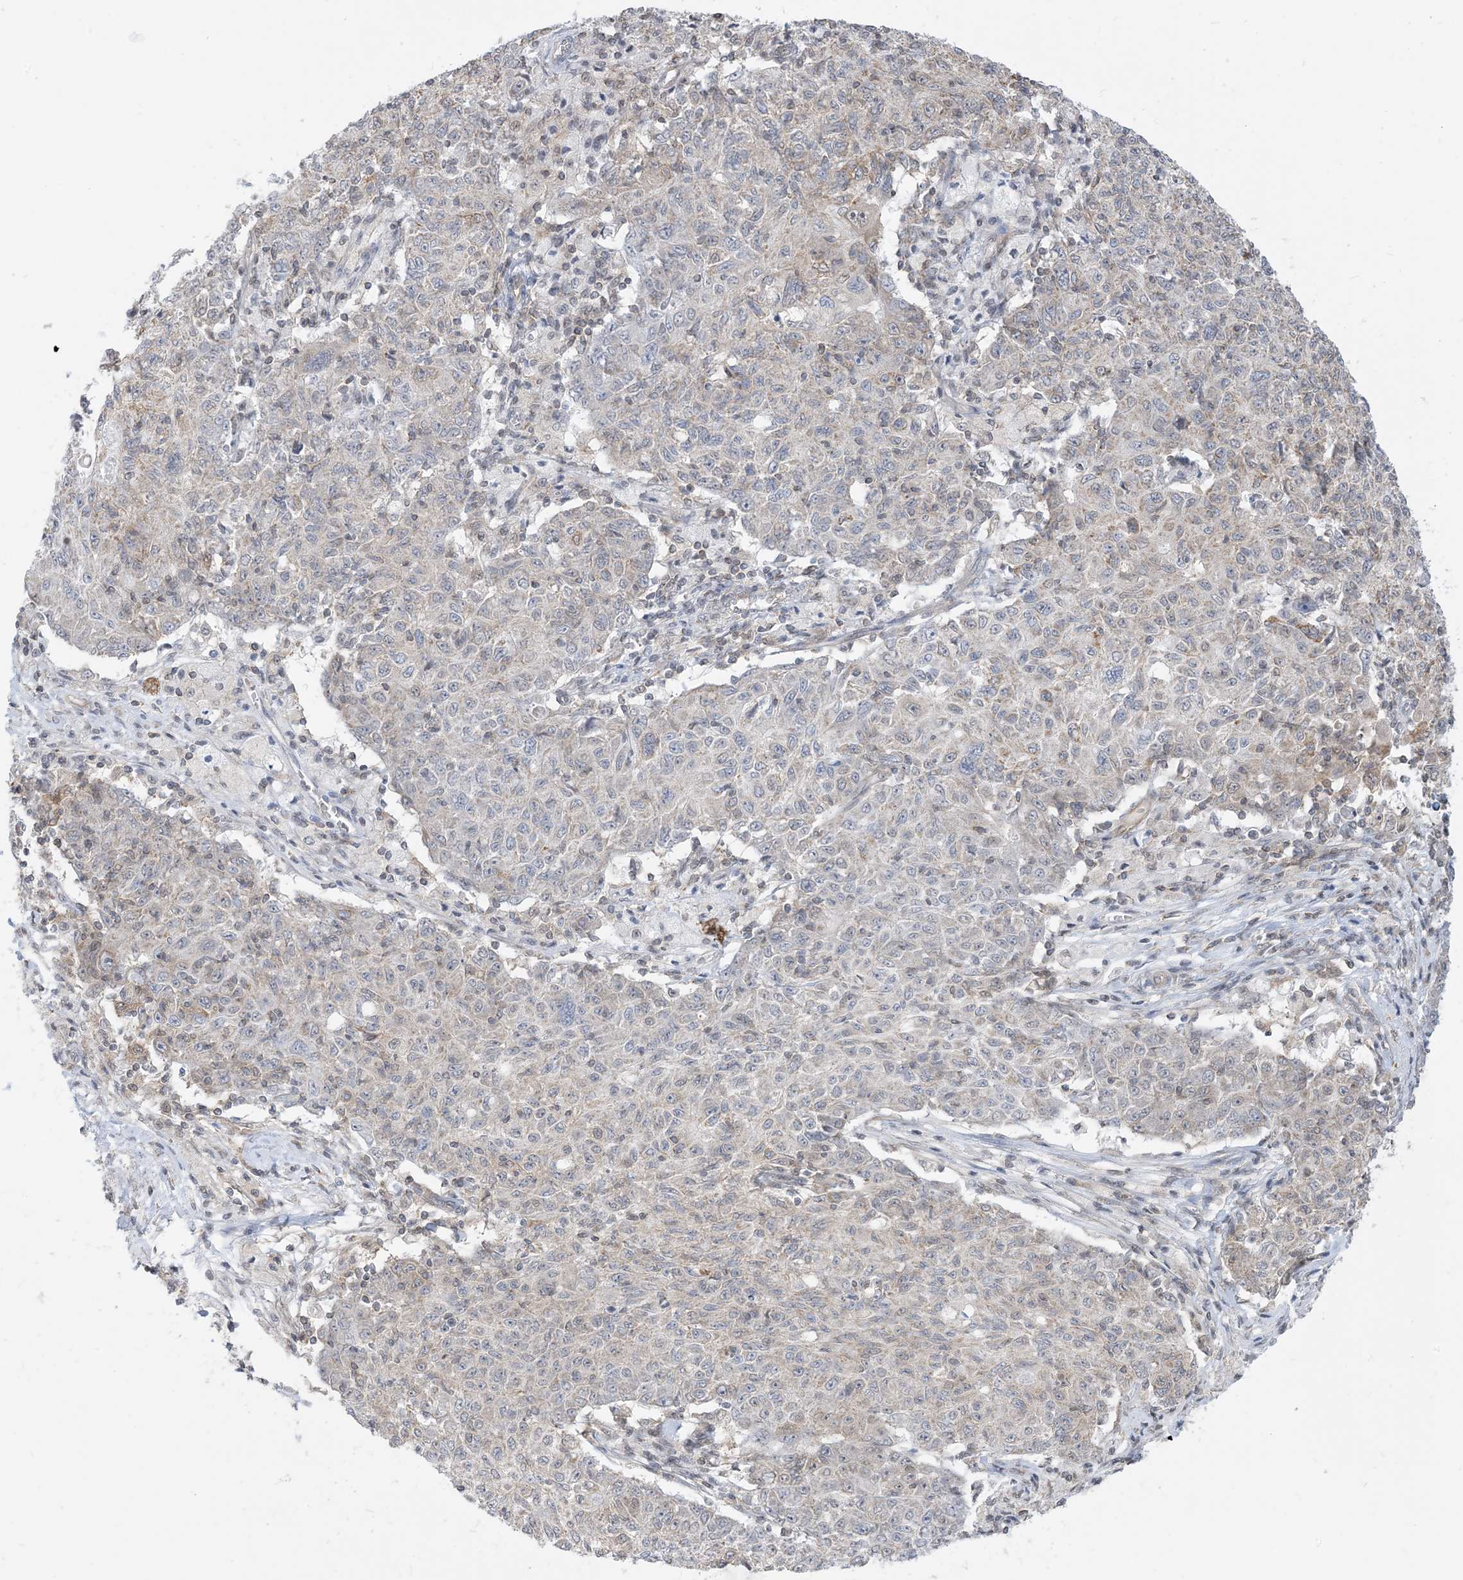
{"staining": {"intensity": "negative", "quantity": "none", "location": "none"}, "tissue": "ovarian cancer", "cell_type": "Tumor cells", "image_type": "cancer", "snomed": [{"axis": "morphology", "description": "Carcinoma, endometroid"}, {"axis": "topography", "description": "Ovary"}], "caption": "High power microscopy photomicrograph of an IHC image of ovarian endometroid carcinoma, revealing no significant expression in tumor cells. The staining was performed using DAB to visualize the protein expression in brown, while the nuclei were stained in blue with hematoxylin (Magnification: 20x).", "gene": "CASP4", "patient": {"sex": "female", "age": 42}}